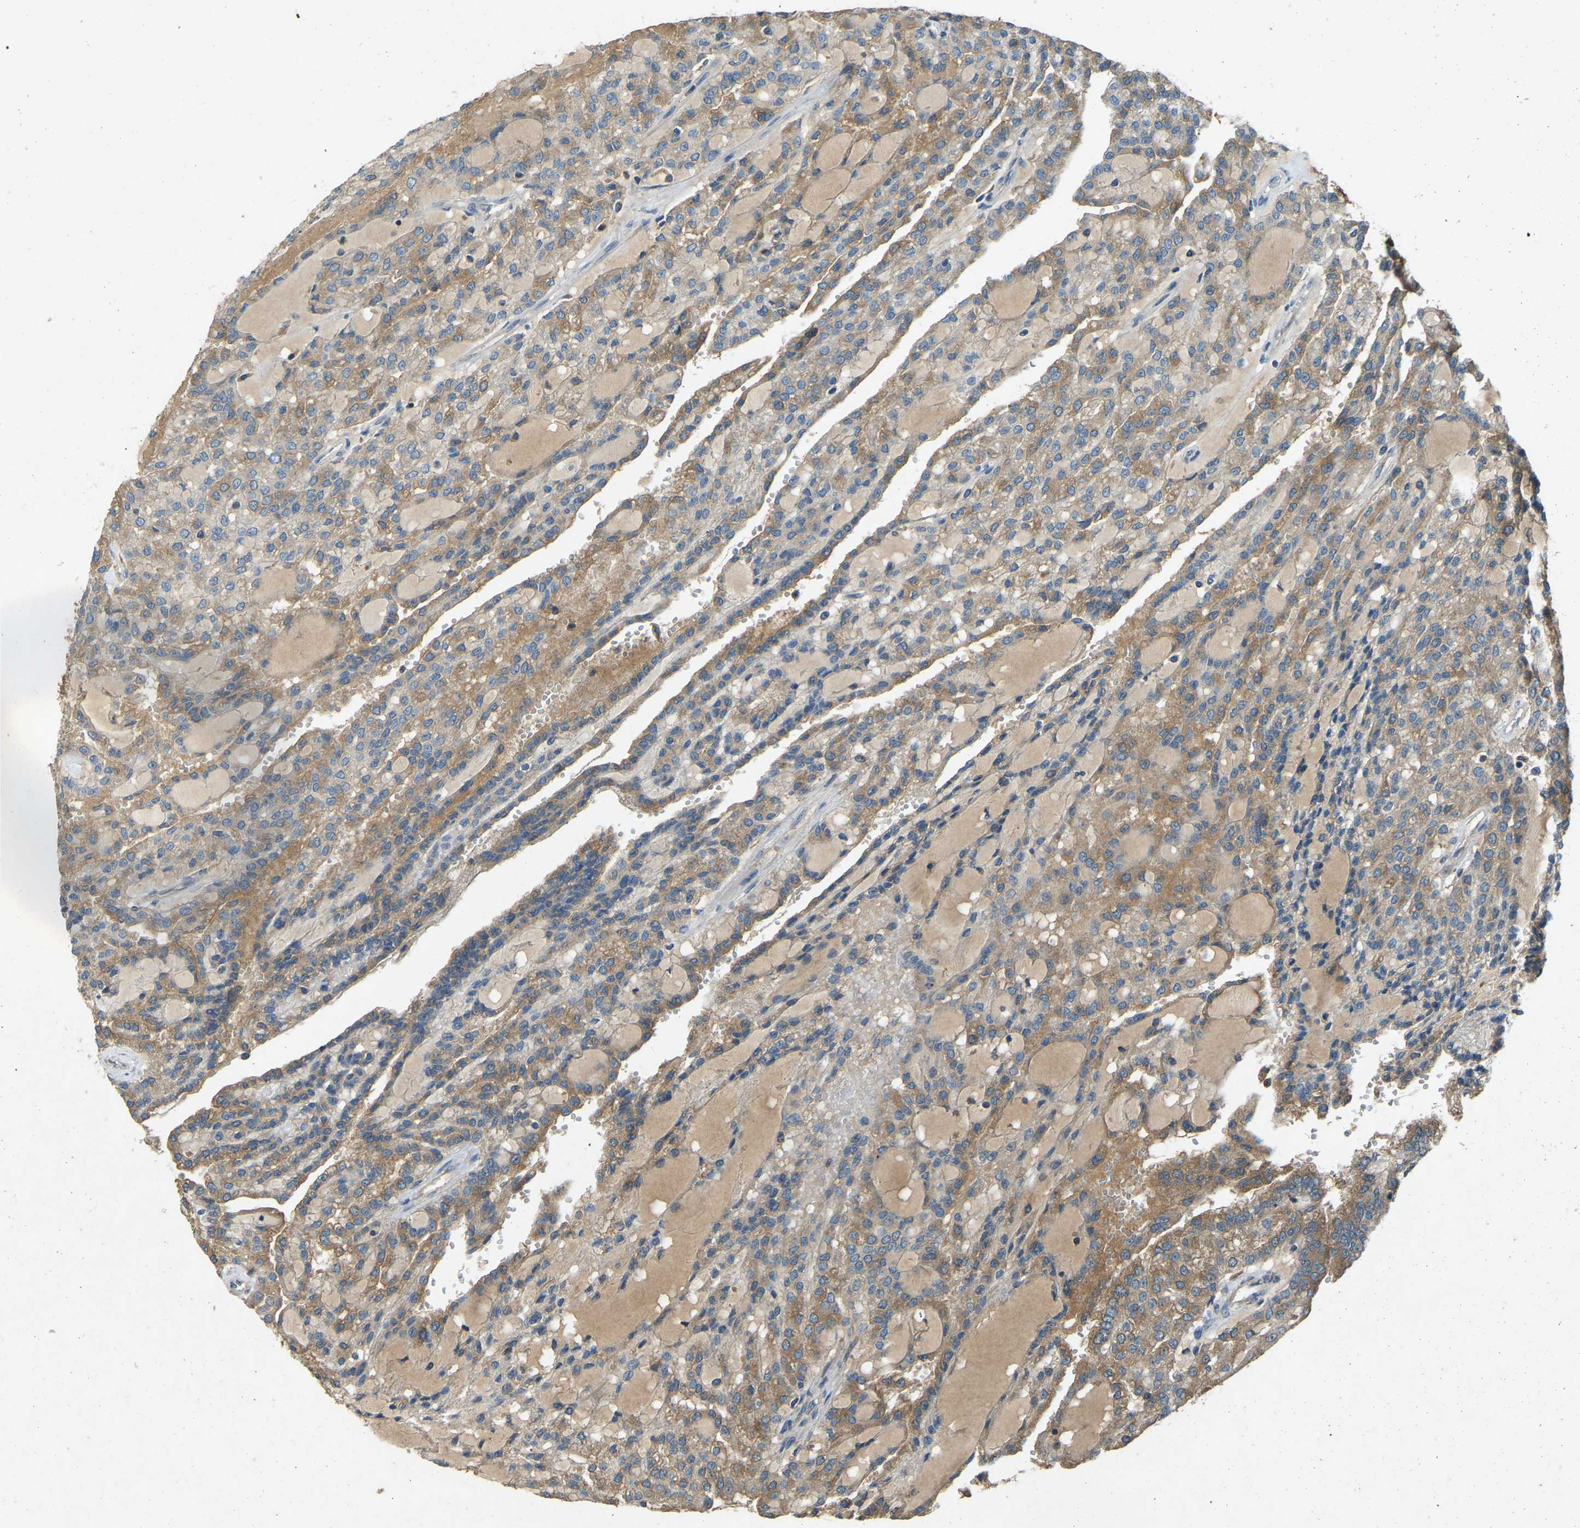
{"staining": {"intensity": "moderate", "quantity": "25%-75%", "location": "cytoplasmic/membranous"}, "tissue": "renal cancer", "cell_type": "Tumor cells", "image_type": "cancer", "snomed": [{"axis": "morphology", "description": "Adenocarcinoma, NOS"}, {"axis": "topography", "description": "Kidney"}], "caption": "Tumor cells demonstrate moderate cytoplasmic/membranous expression in approximately 25%-75% of cells in renal cancer.", "gene": "ATP8B1", "patient": {"sex": "male", "age": 63}}